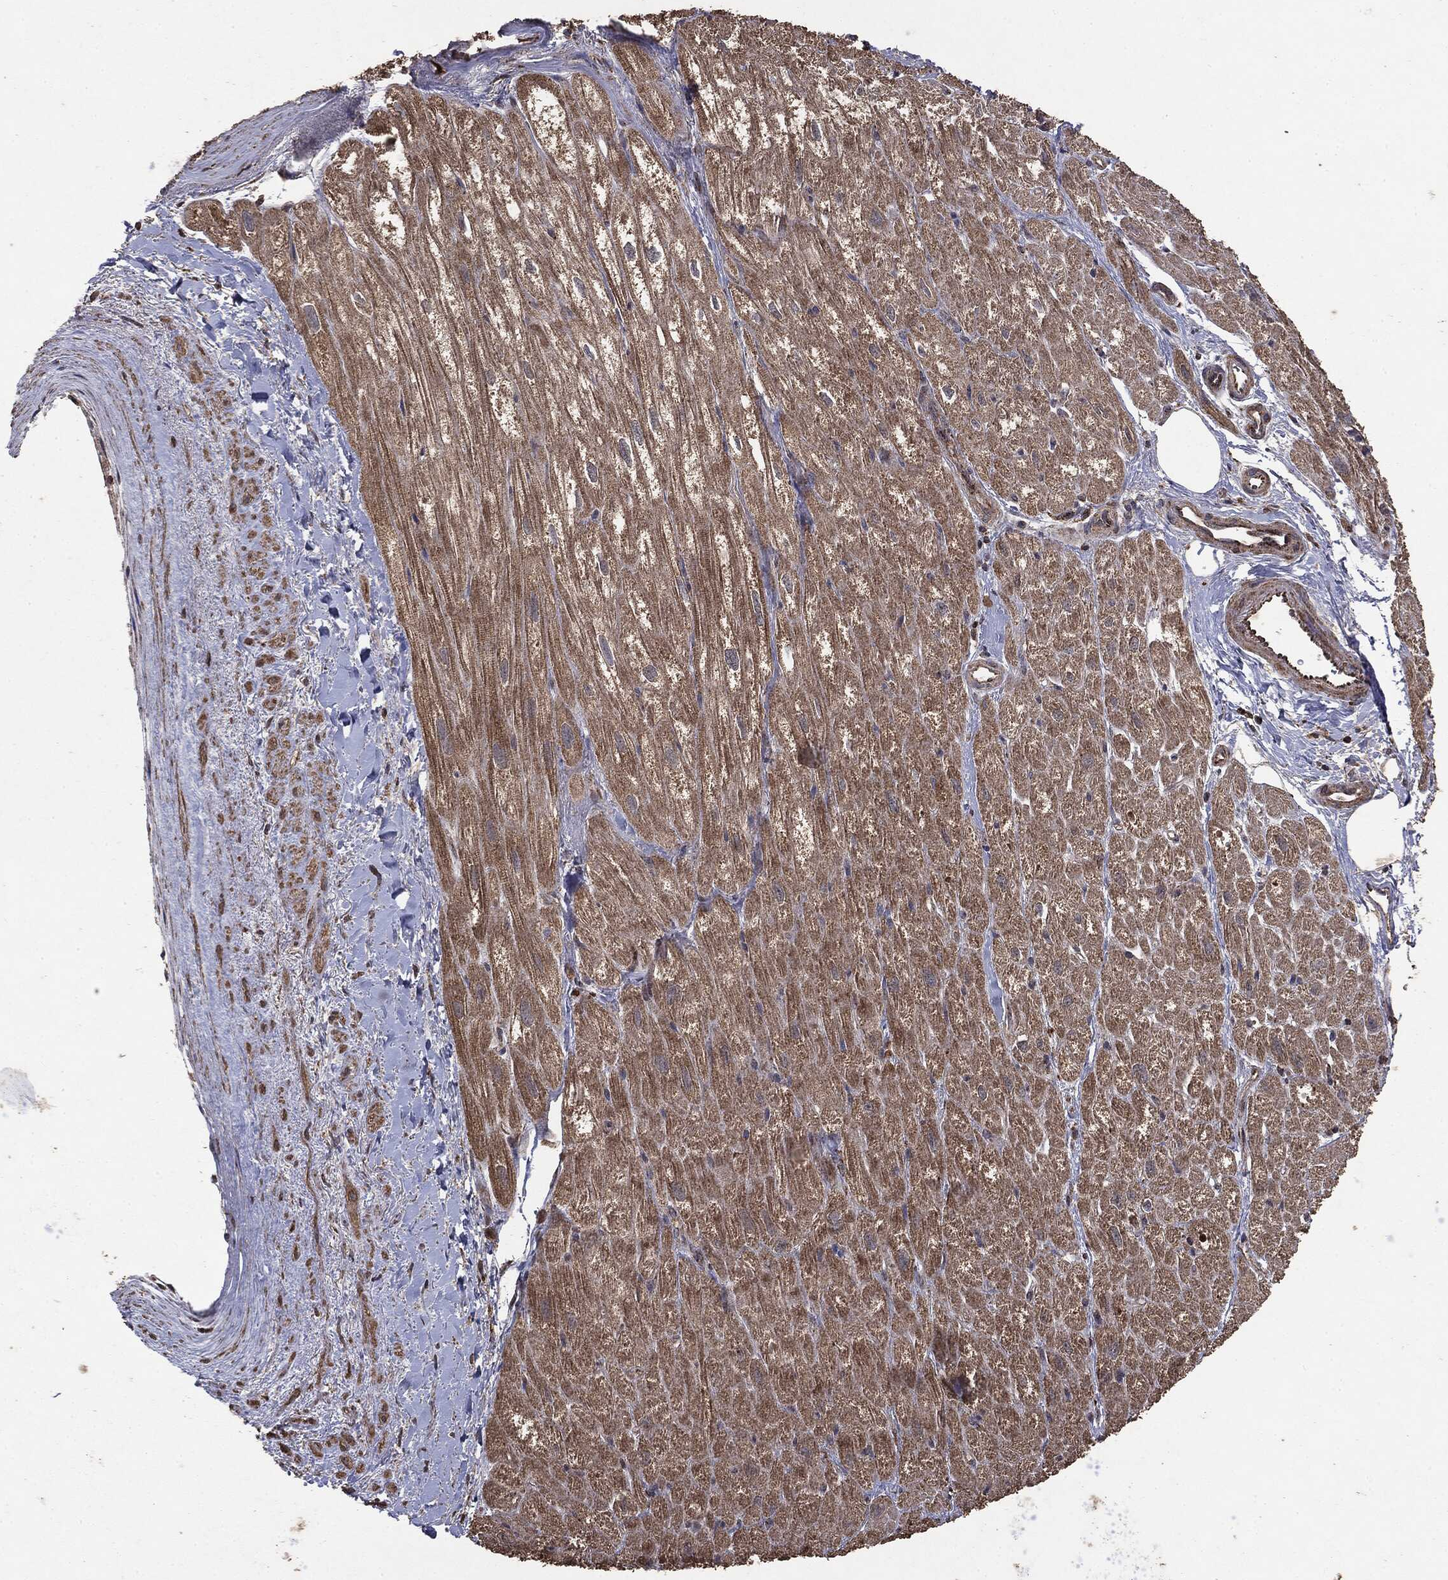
{"staining": {"intensity": "moderate", "quantity": ">75%", "location": "cytoplasmic/membranous"}, "tissue": "heart muscle", "cell_type": "Cardiomyocytes", "image_type": "normal", "snomed": [{"axis": "morphology", "description": "Normal tissue, NOS"}, {"axis": "topography", "description": "Heart"}], "caption": "Immunohistochemical staining of unremarkable human heart muscle exhibits medium levels of moderate cytoplasmic/membranous positivity in about >75% of cardiomyocytes.", "gene": "MTOR", "patient": {"sex": "male", "age": 62}}